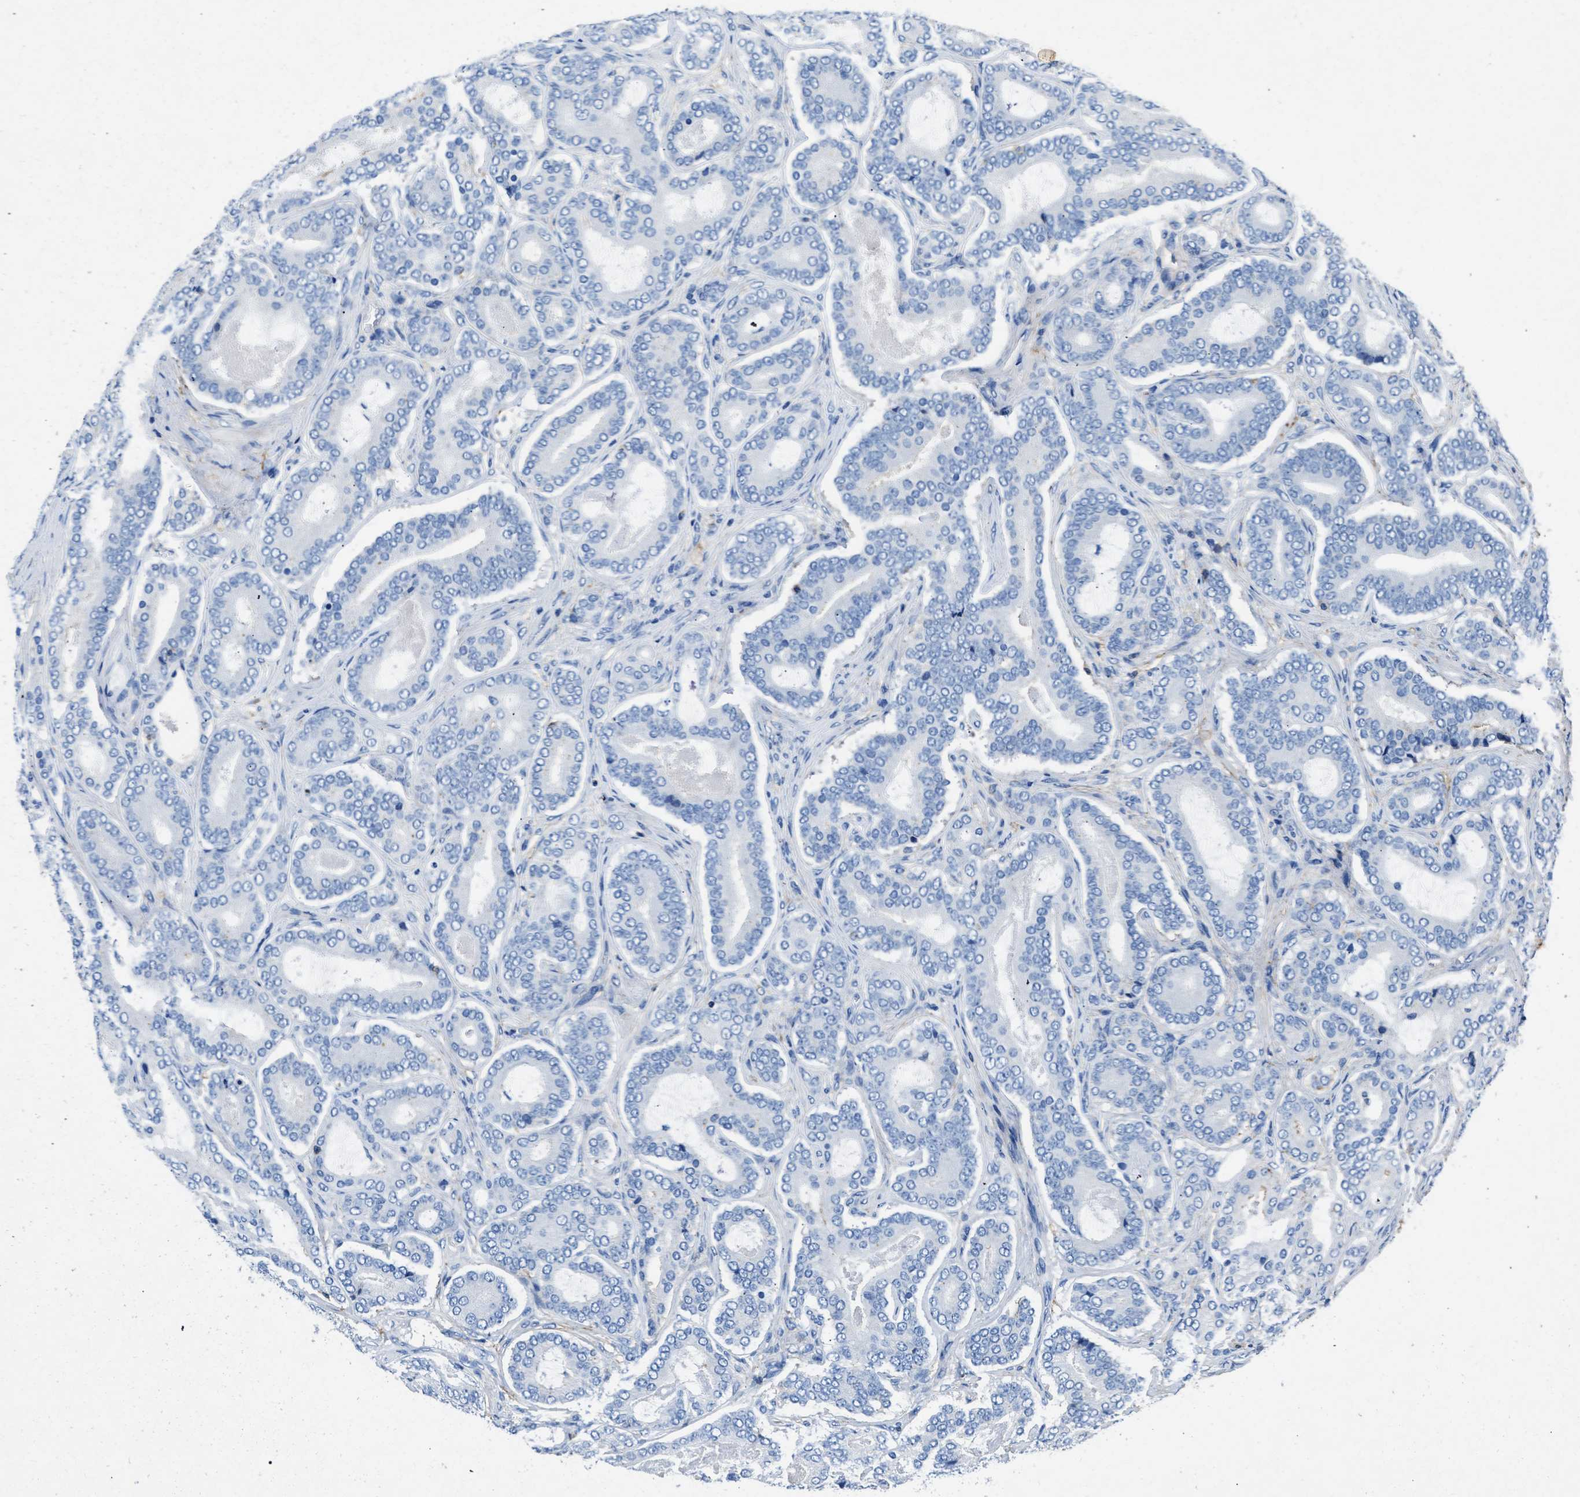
{"staining": {"intensity": "negative", "quantity": "none", "location": "none"}, "tissue": "prostate cancer", "cell_type": "Tumor cells", "image_type": "cancer", "snomed": [{"axis": "morphology", "description": "Adenocarcinoma, High grade"}, {"axis": "topography", "description": "Prostate"}], "caption": "Immunohistochemical staining of human high-grade adenocarcinoma (prostate) shows no significant staining in tumor cells. (Brightfield microscopy of DAB immunohistochemistry (IHC) at high magnification).", "gene": "KCNQ4", "patient": {"sex": "male", "age": 60}}